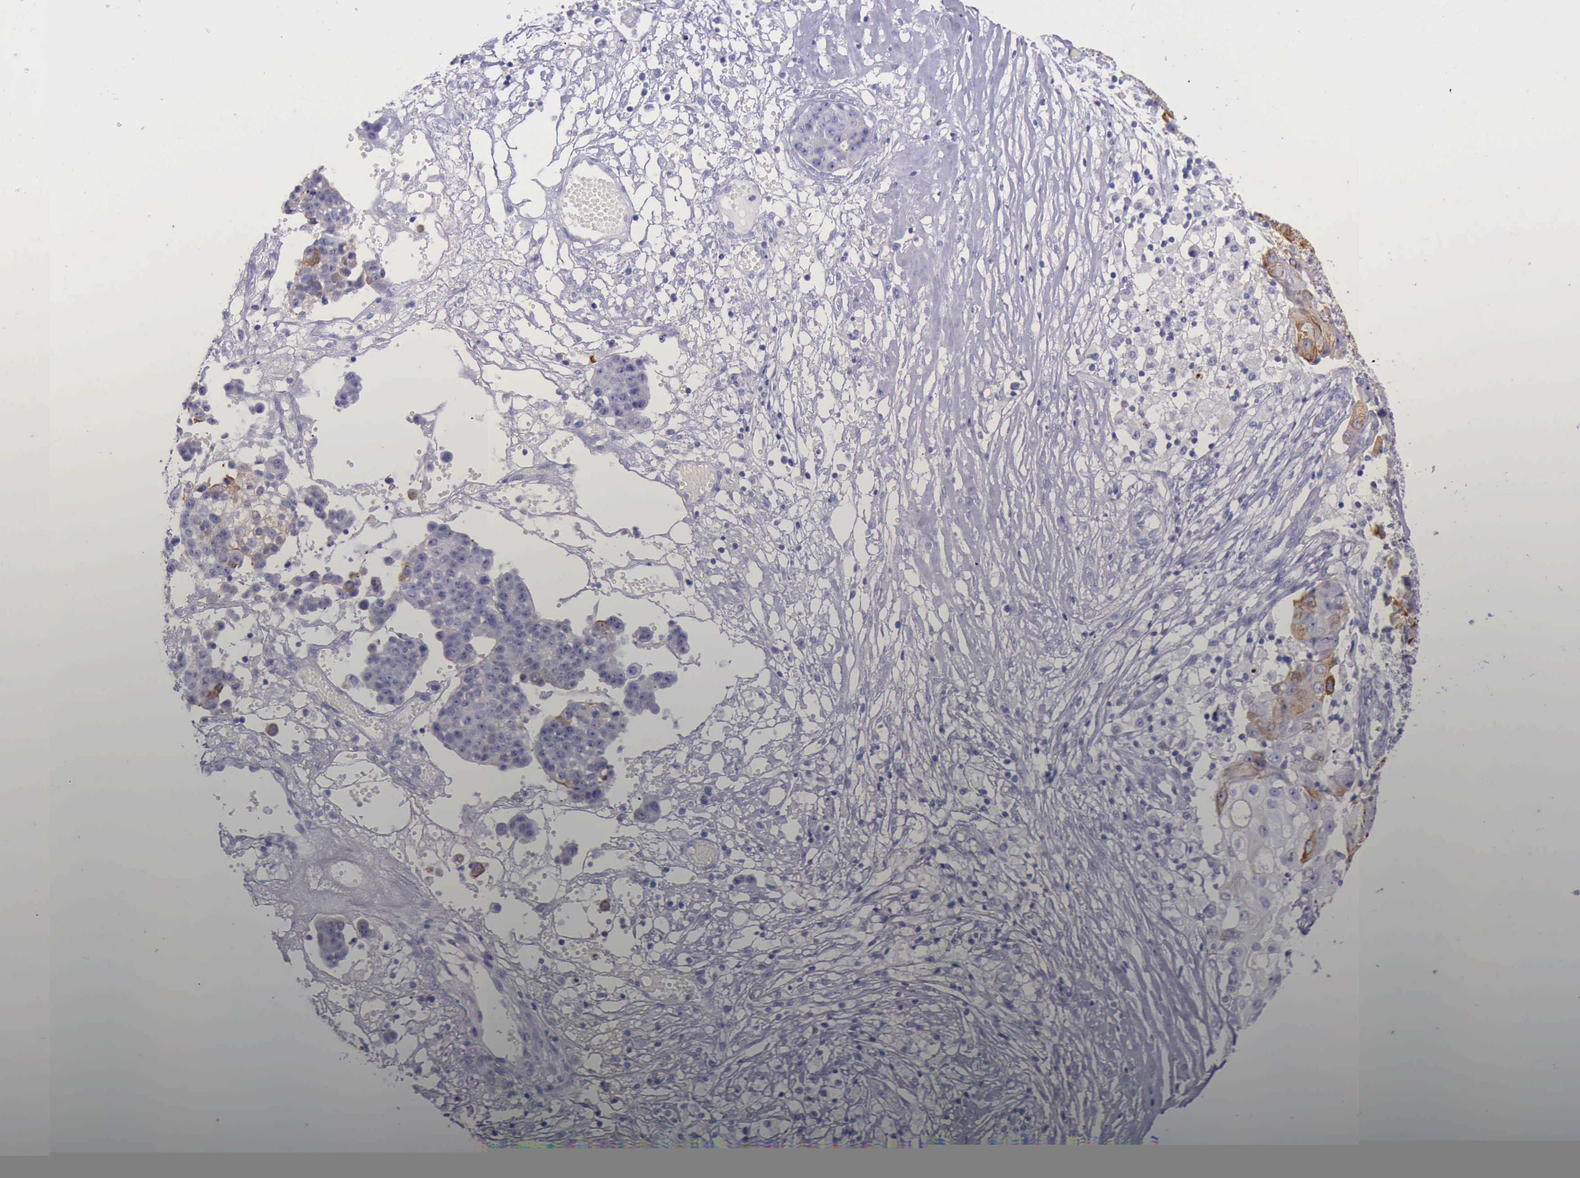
{"staining": {"intensity": "strong", "quantity": "25%-75%", "location": "cytoplasmic/membranous"}, "tissue": "ovarian cancer", "cell_type": "Tumor cells", "image_type": "cancer", "snomed": [{"axis": "morphology", "description": "Carcinoma, endometroid"}, {"axis": "topography", "description": "Ovary"}], "caption": "IHC (DAB (3,3'-diaminobenzidine)) staining of human ovarian cancer displays strong cytoplasmic/membranous protein expression in approximately 25%-75% of tumor cells.", "gene": "KRT8", "patient": {"sex": "female", "age": 42}}